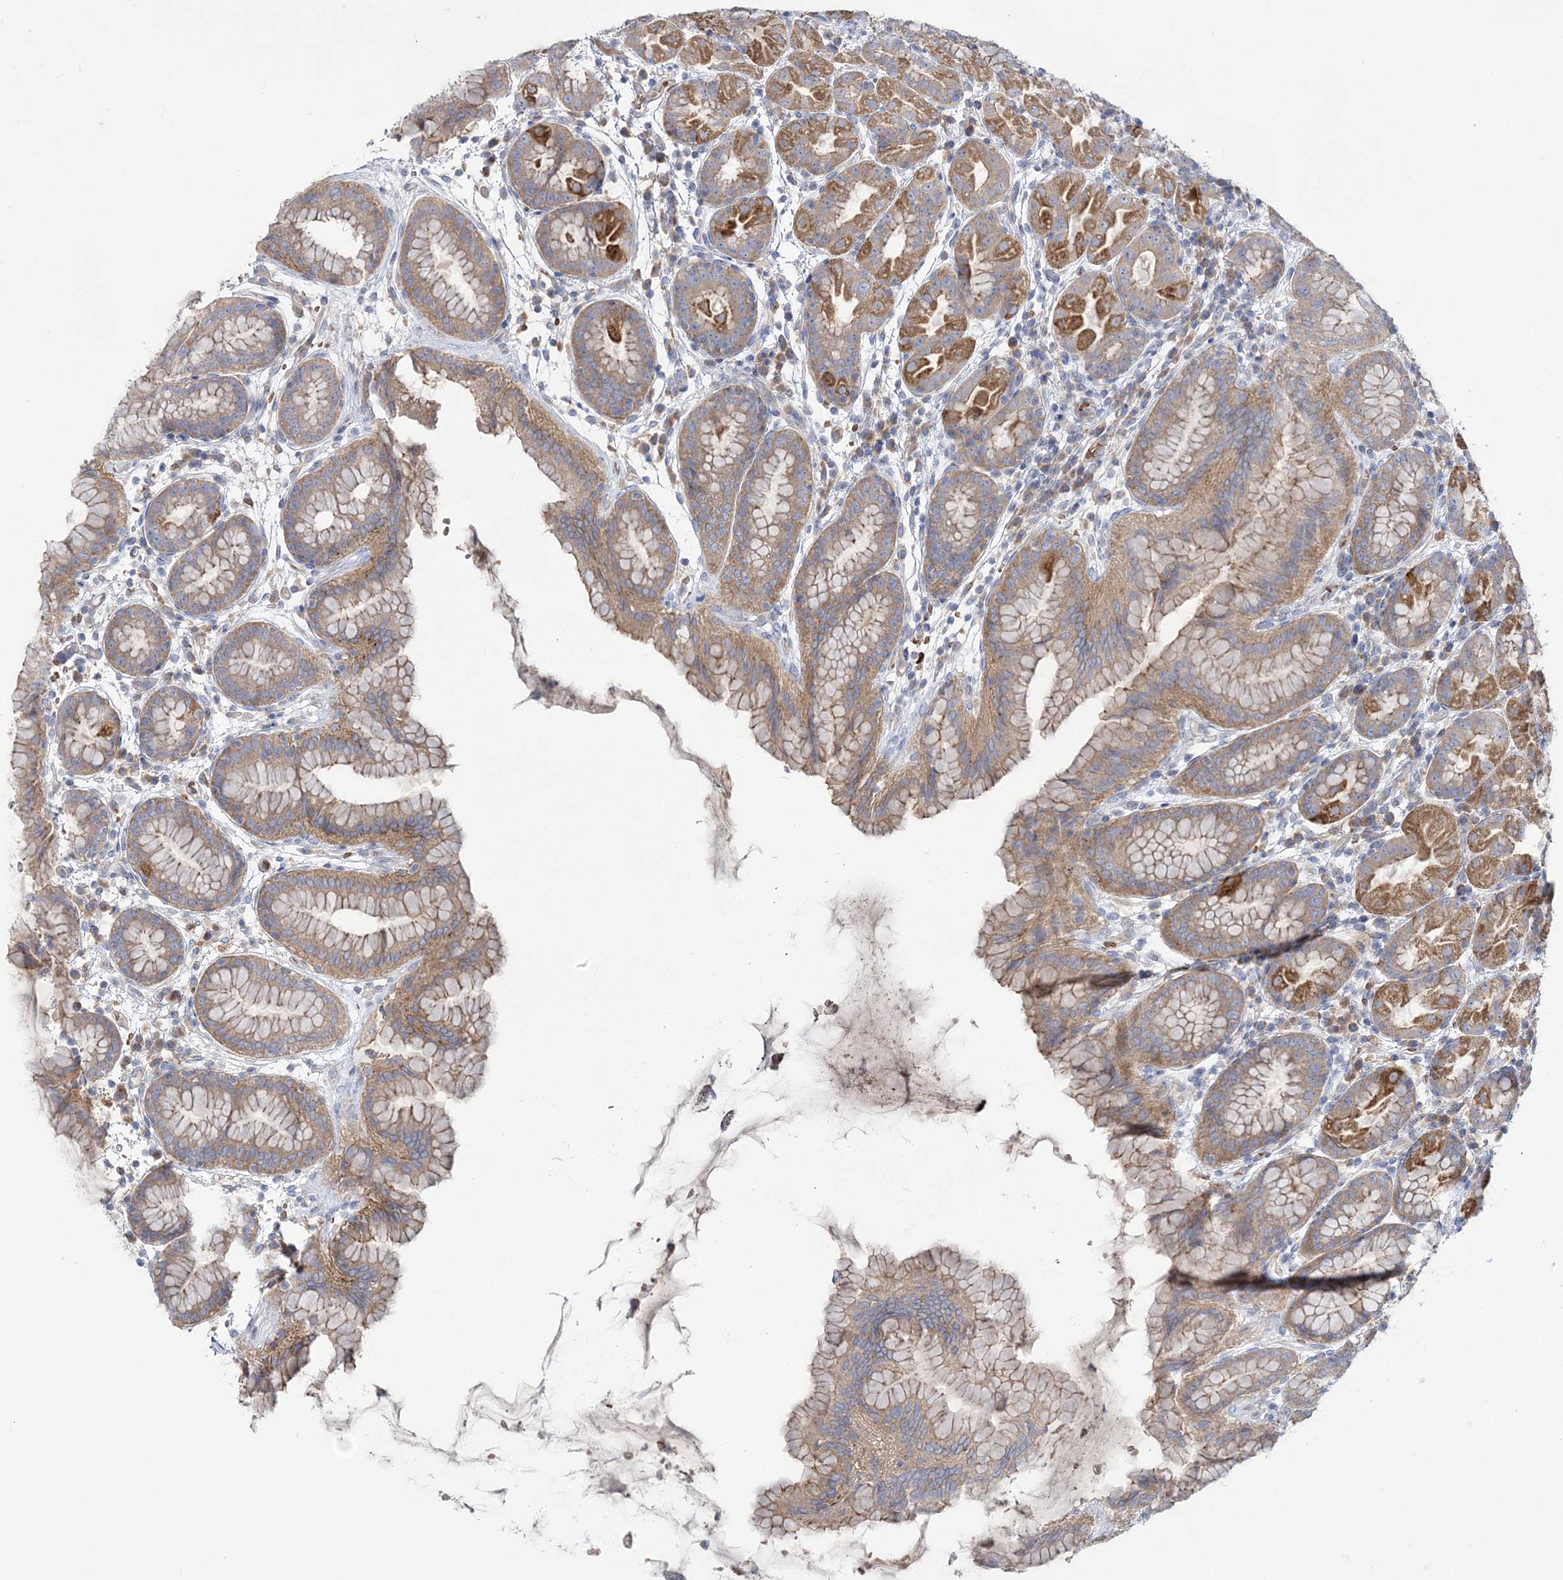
{"staining": {"intensity": "moderate", "quantity": "25%-75%", "location": "cytoplasmic/membranous"}, "tissue": "stomach", "cell_type": "Glandular cells", "image_type": "normal", "snomed": [{"axis": "morphology", "description": "Normal tissue, NOS"}, {"axis": "topography", "description": "Stomach"}], "caption": "Protein staining displays moderate cytoplasmic/membranous expression in approximately 25%-75% of glandular cells in normal stomach. The staining was performed using DAB (3,3'-diaminobenzidine), with brown indicating positive protein expression. Nuclei are stained blue with hematoxylin.", "gene": "ATP11B", "patient": {"sex": "female", "age": 79}}